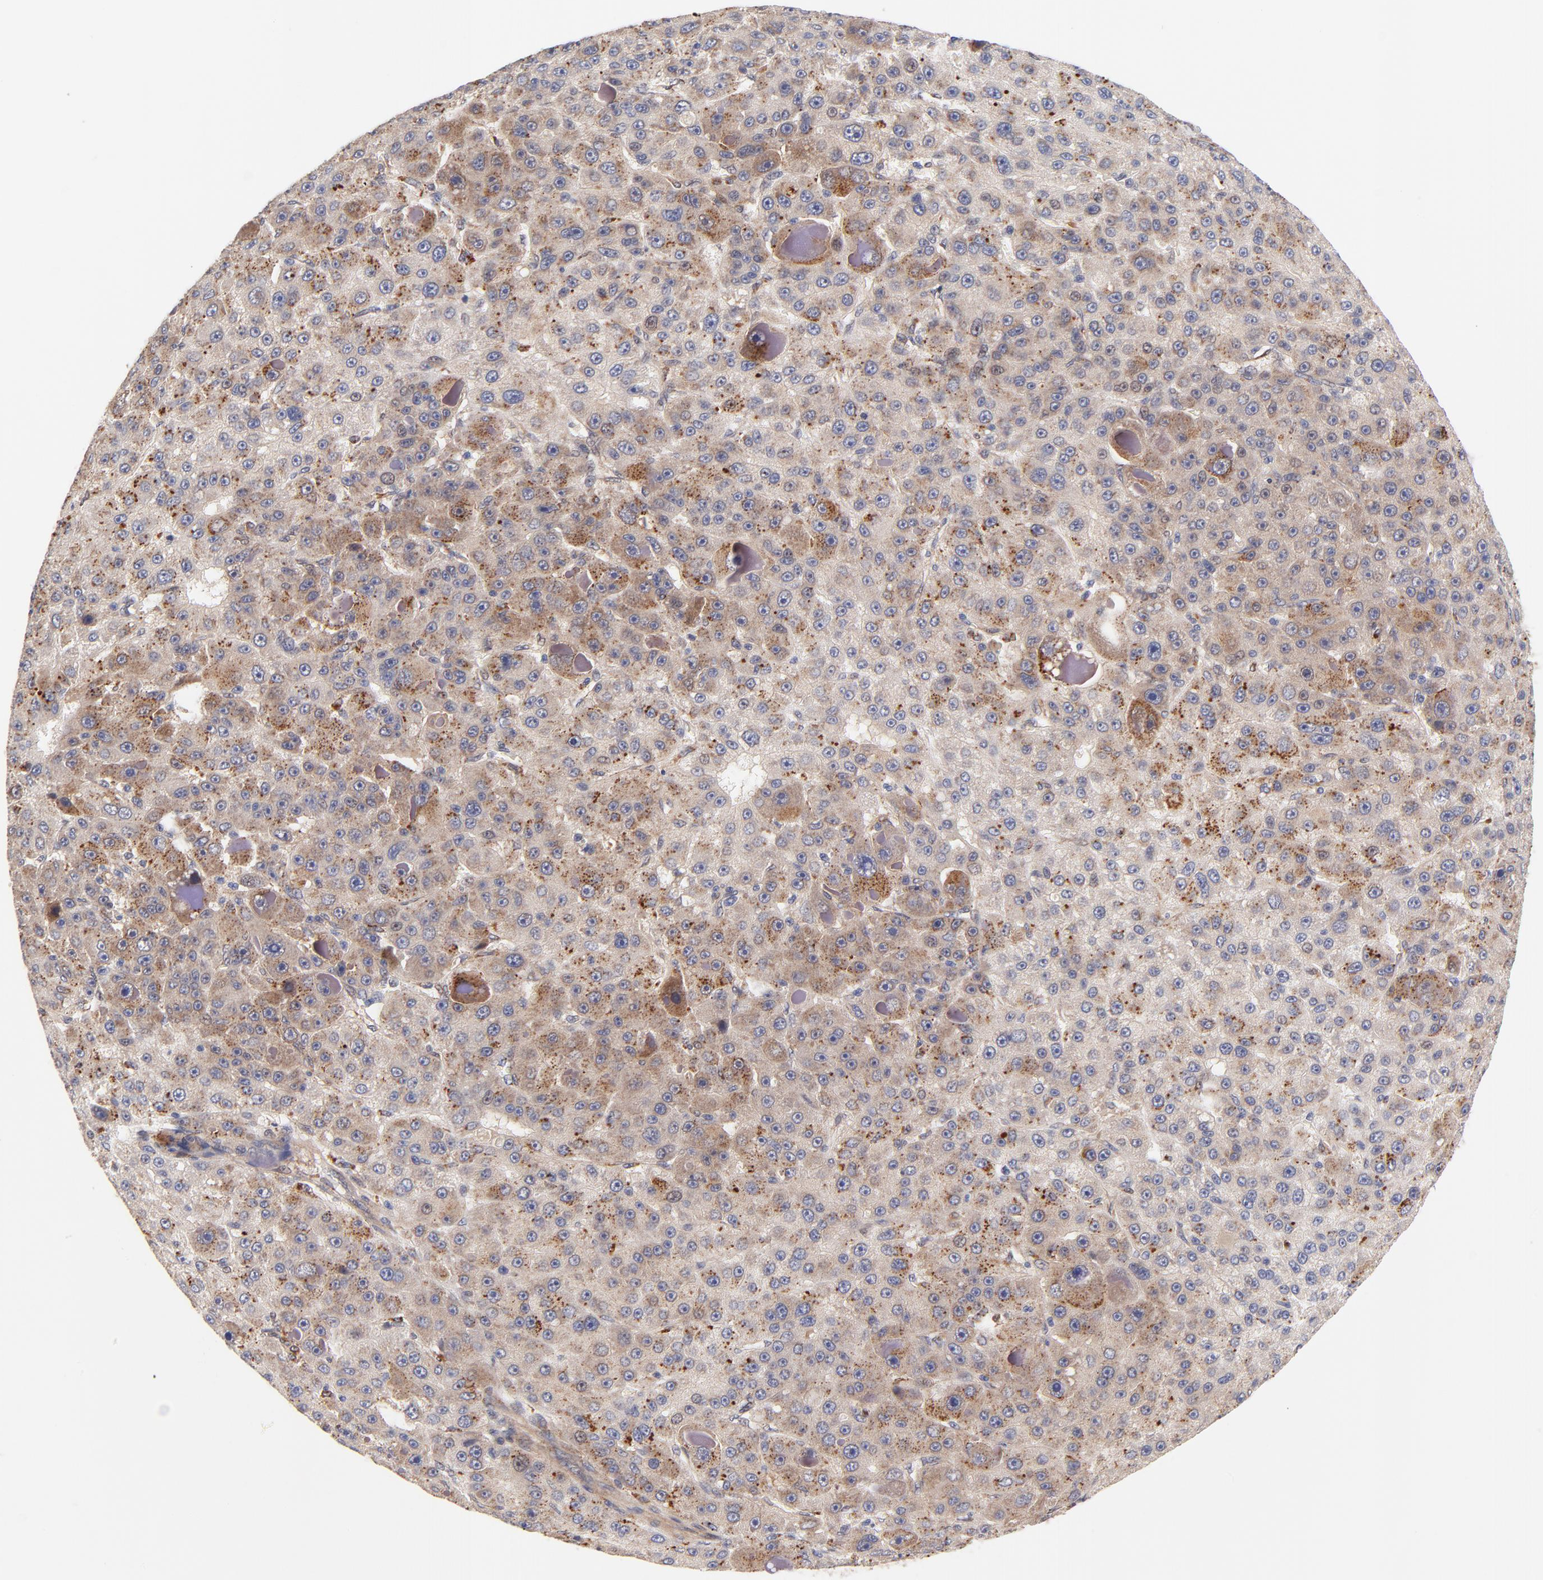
{"staining": {"intensity": "moderate", "quantity": ">75%", "location": "cytoplasmic/membranous"}, "tissue": "liver cancer", "cell_type": "Tumor cells", "image_type": "cancer", "snomed": [{"axis": "morphology", "description": "Carcinoma, Hepatocellular, NOS"}, {"axis": "topography", "description": "Liver"}], "caption": "Liver hepatocellular carcinoma was stained to show a protein in brown. There is medium levels of moderate cytoplasmic/membranous staining in about >75% of tumor cells.", "gene": "TXNL1", "patient": {"sex": "male", "age": 76}}